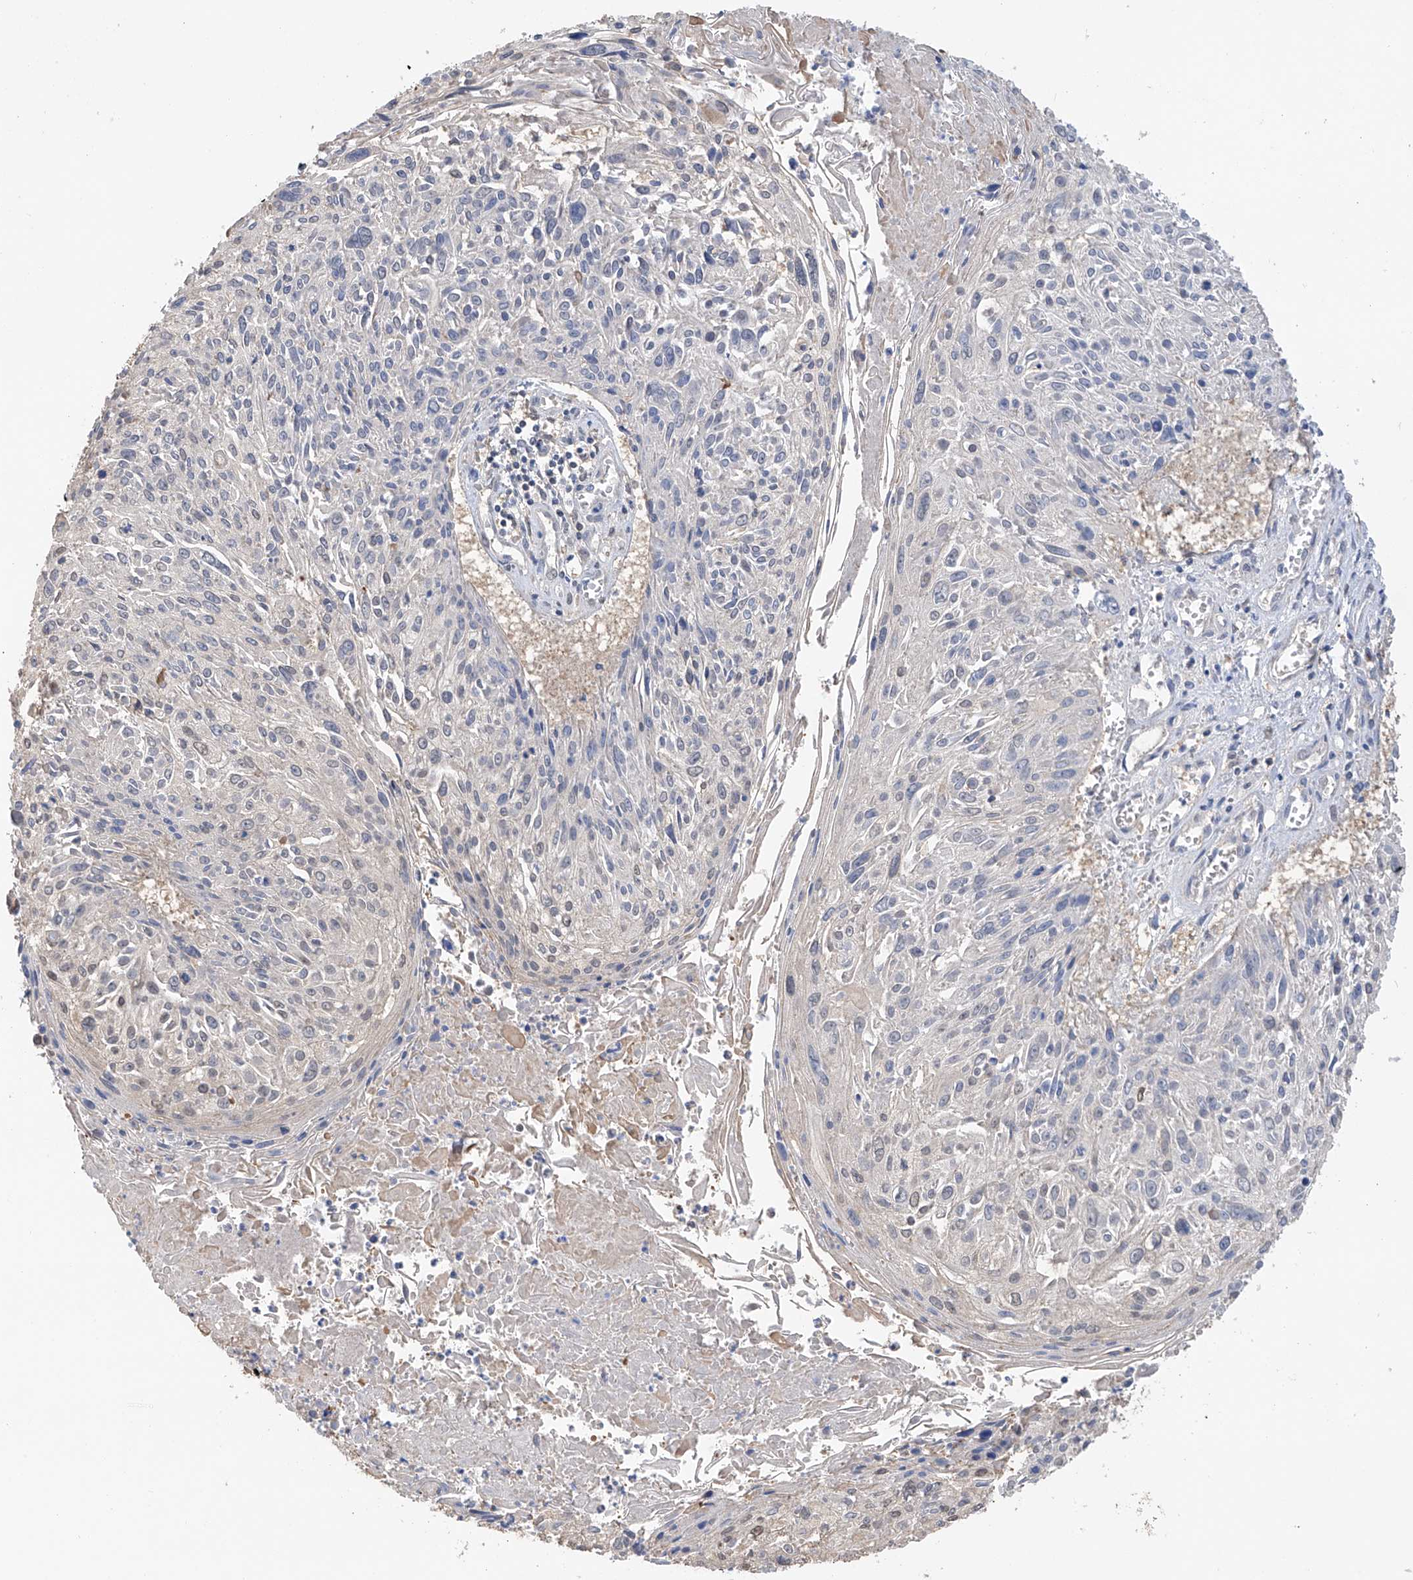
{"staining": {"intensity": "negative", "quantity": "none", "location": "none"}, "tissue": "cervical cancer", "cell_type": "Tumor cells", "image_type": "cancer", "snomed": [{"axis": "morphology", "description": "Squamous cell carcinoma, NOS"}, {"axis": "topography", "description": "Cervix"}], "caption": "The immunohistochemistry photomicrograph has no significant positivity in tumor cells of cervical cancer (squamous cell carcinoma) tissue.", "gene": "PMM1", "patient": {"sex": "female", "age": 51}}